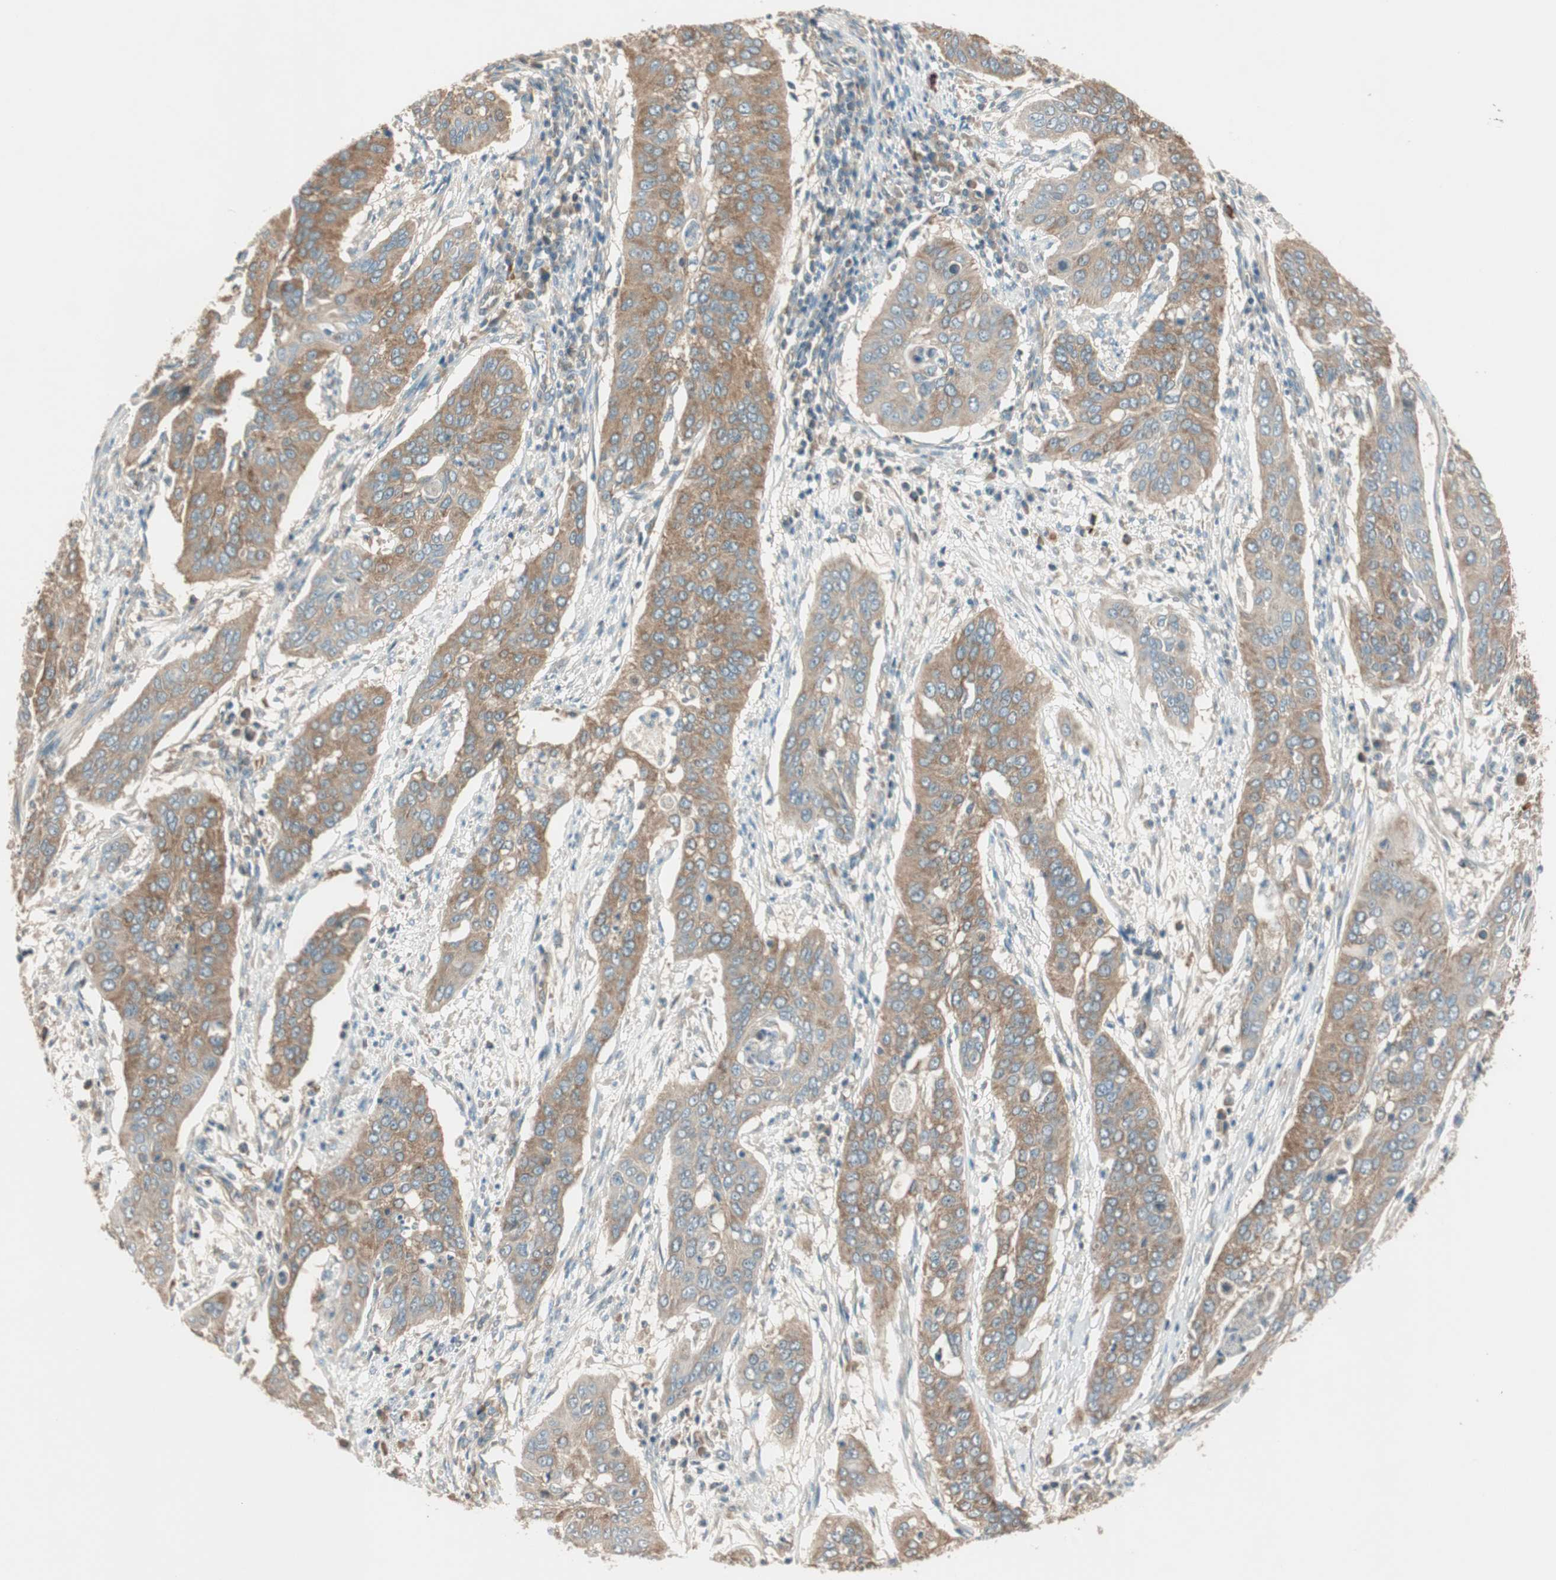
{"staining": {"intensity": "moderate", "quantity": ">75%", "location": "cytoplasmic/membranous"}, "tissue": "cervical cancer", "cell_type": "Tumor cells", "image_type": "cancer", "snomed": [{"axis": "morphology", "description": "Squamous cell carcinoma, NOS"}, {"axis": "topography", "description": "Cervix"}], "caption": "Cervical squamous cell carcinoma tissue demonstrates moderate cytoplasmic/membranous positivity in about >75% of tumor cells", "gene": "CC2D1A", "patient": {"sex": "female", "age": 39}}